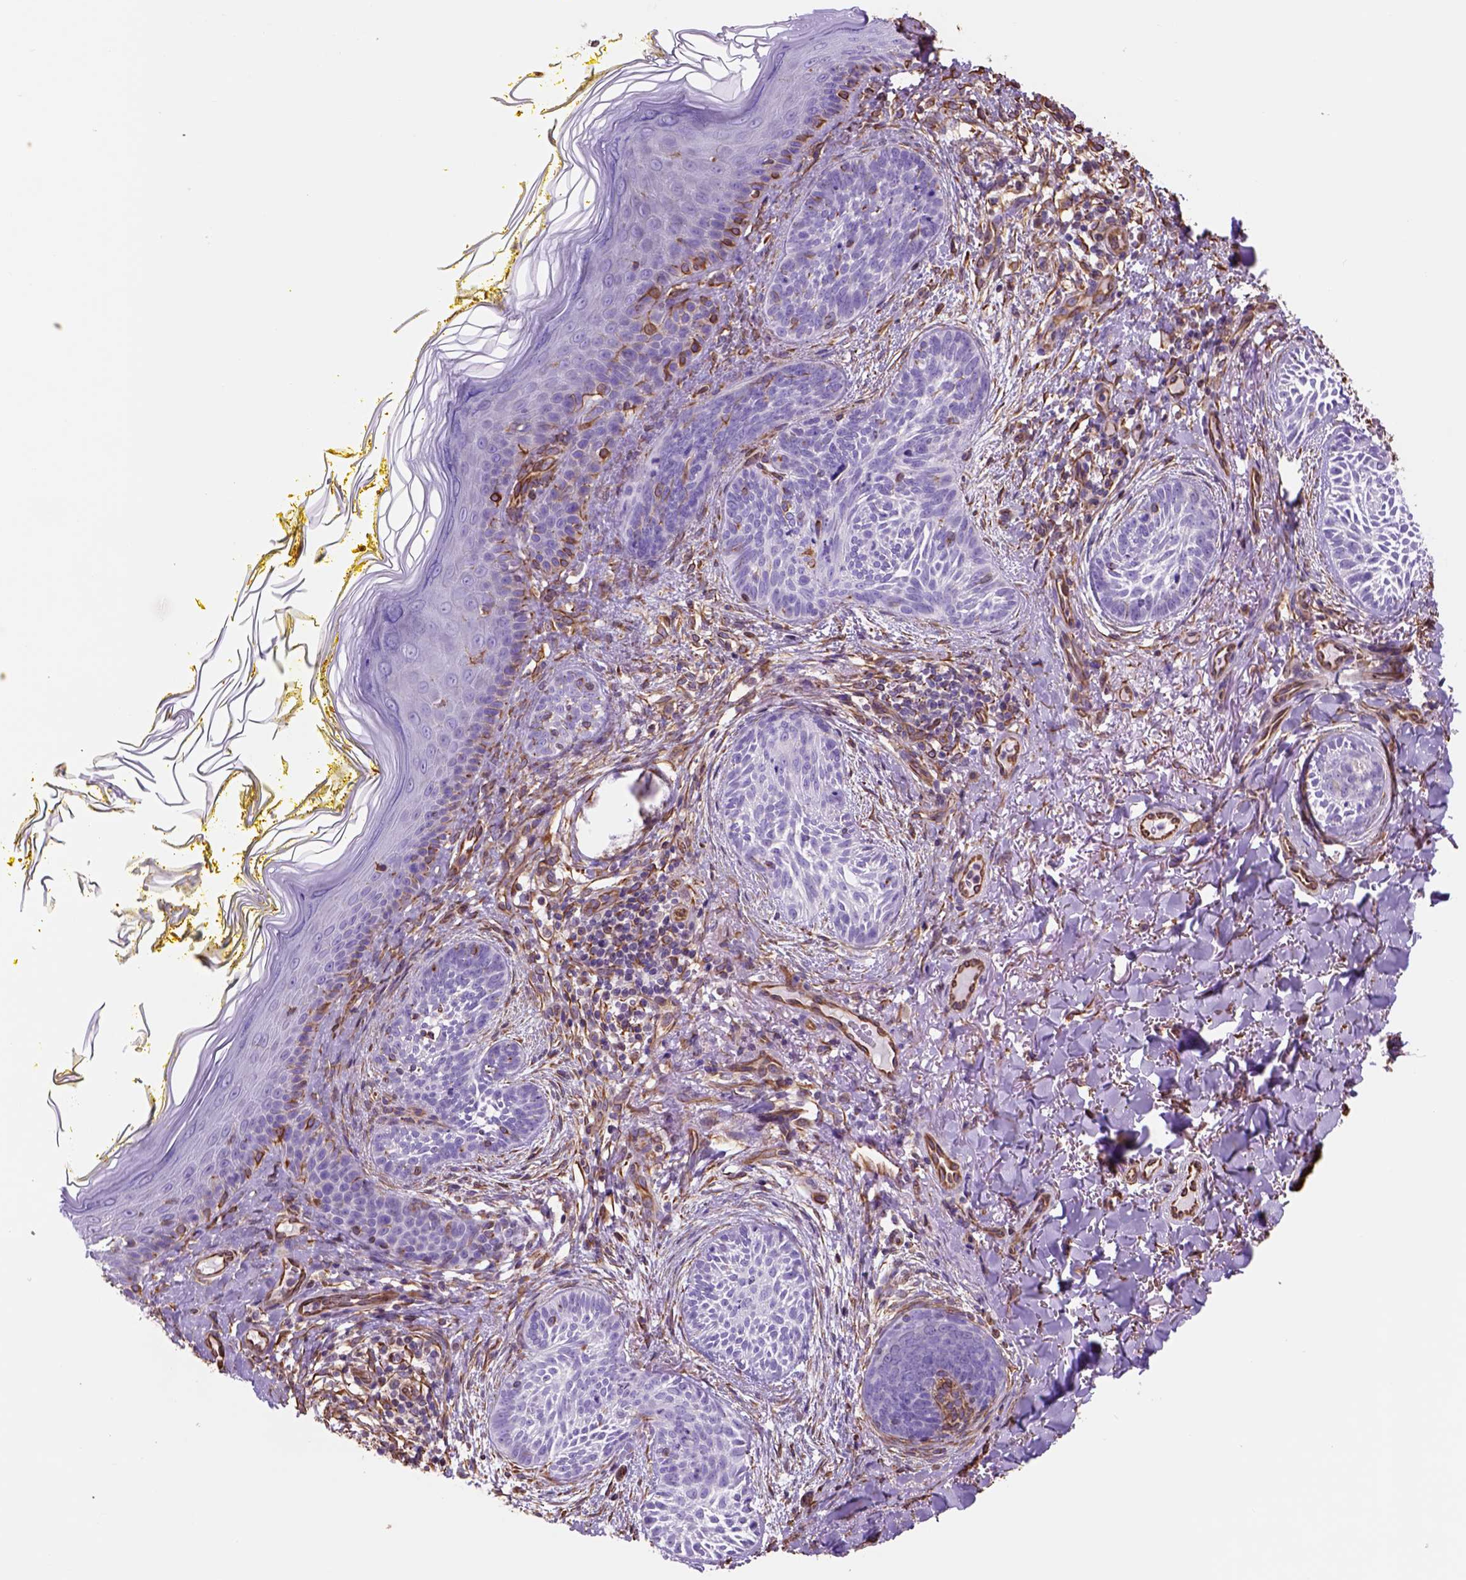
{"staining": {"intensity": "negative", "quantity": "none", "location": "none"}, "tissue": "skin cancer", "cell_type": "Tumor cells", "image_type": "cancer", "snomed": [{"axis": "morphology", "description": "Basal cell carcinoma"}, {"axis": "topography", "description": "Skin"}], "caption": "Tumor cells are negative for protein expression in human skin basal cell carcinoma. Brightfield microscopy of immunohistochemistry stained with DAB (brown) and hematoxylin (blue), captured at high magnification.", "gene": "ZZZ3", "patient": {"sex": "female", "age": 68}}